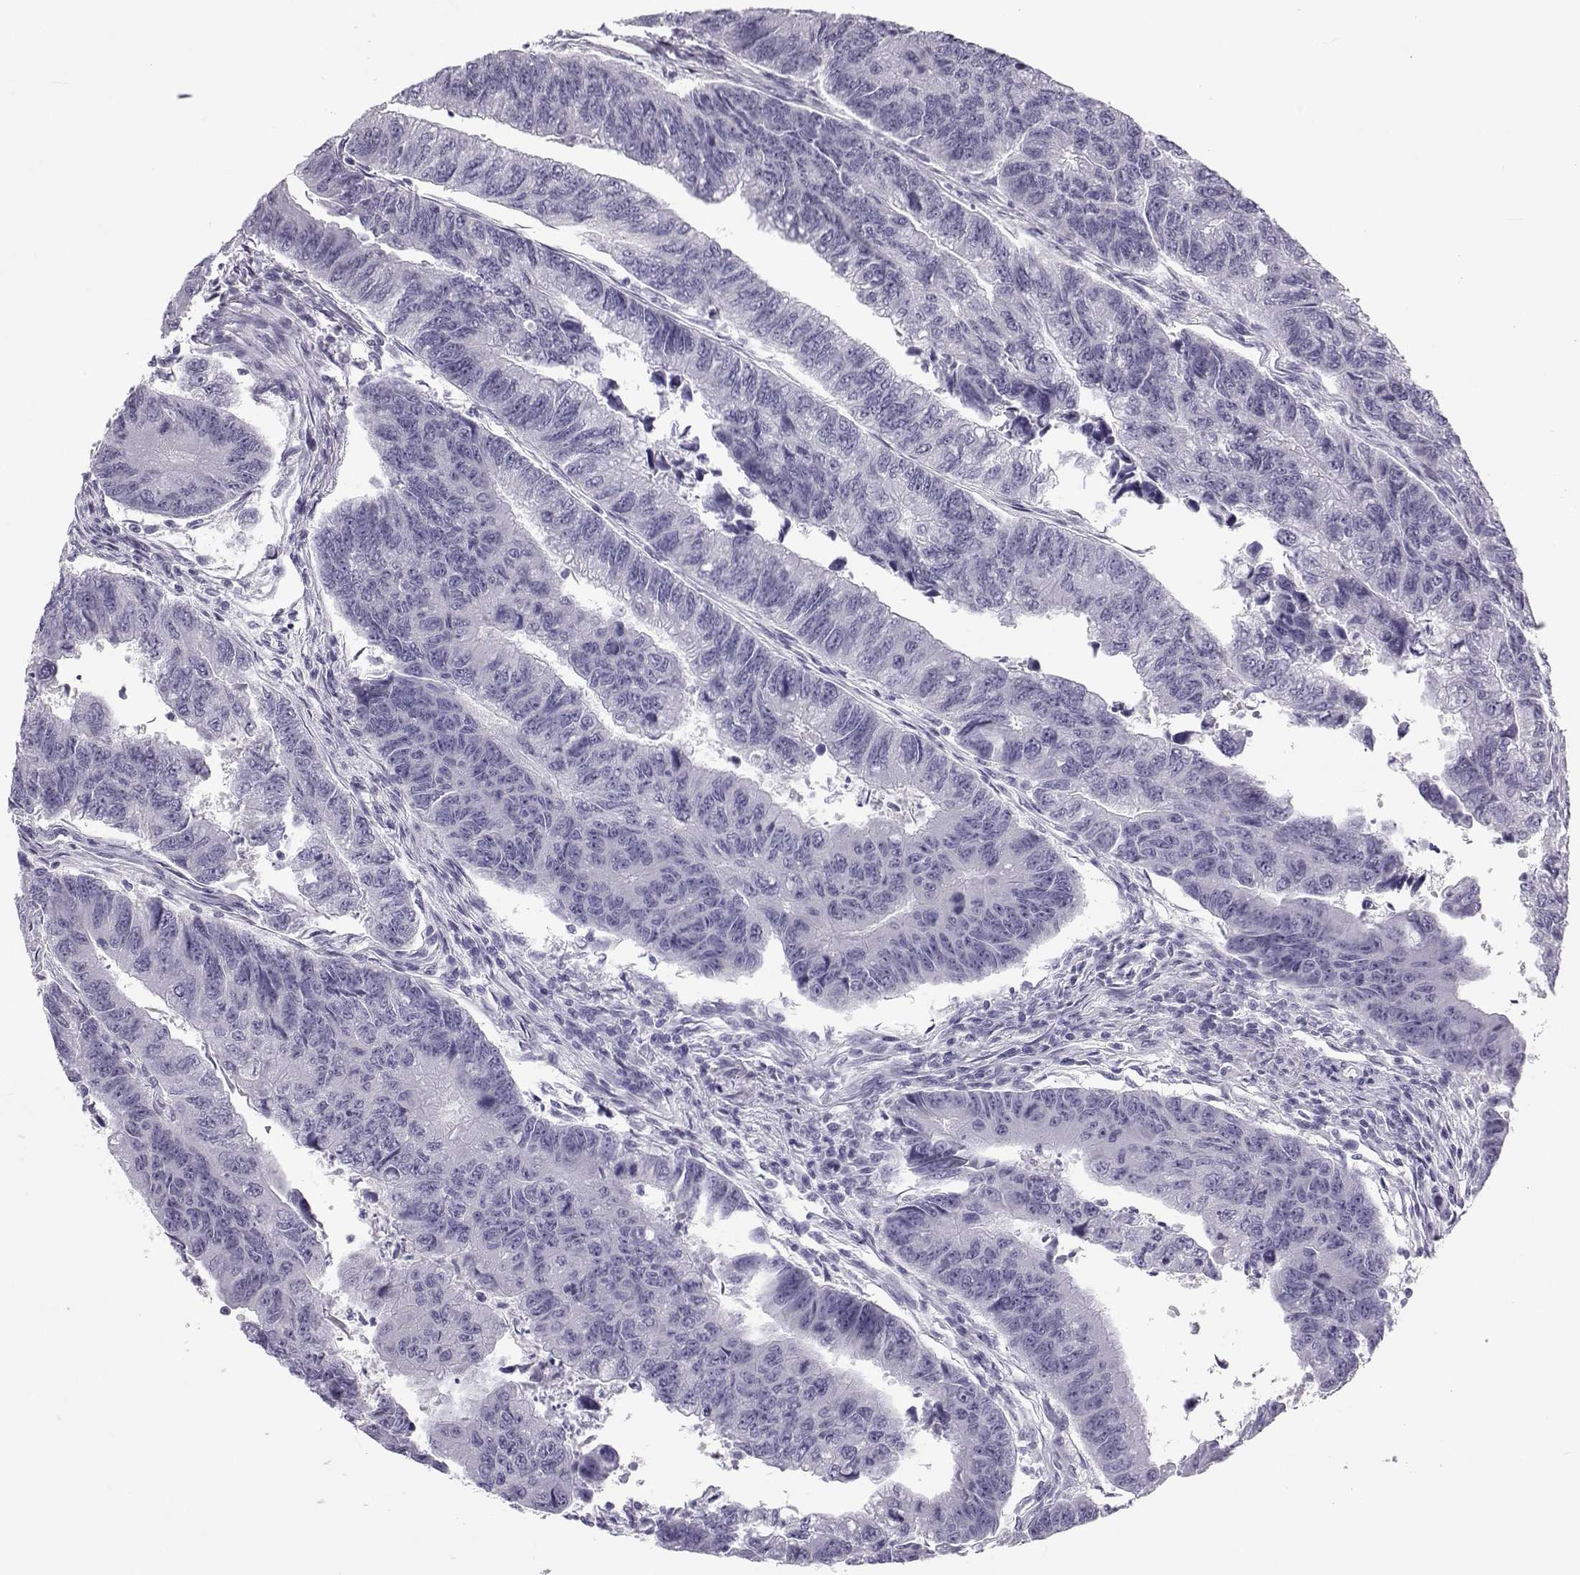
{"staining": {"intensity": "negative", "quantity": "none", "location": "none"}, "tissue": "colorectal cancer", "cell_type": "Tumor cells", "image_type": "cancer", "snomed": [{"axis": "morphology", "description": "Adenocarcinoma, NOS"}, {"axis": "topography", "description": "Colon"}], "caption": "Colorectal cancer (adenocarcinoma) stained for a protein using immunohistochemistry exhibits no staining tumor cells.", "gene": "PCSK1N", "patient": {"sex": "female", "age": 65}}